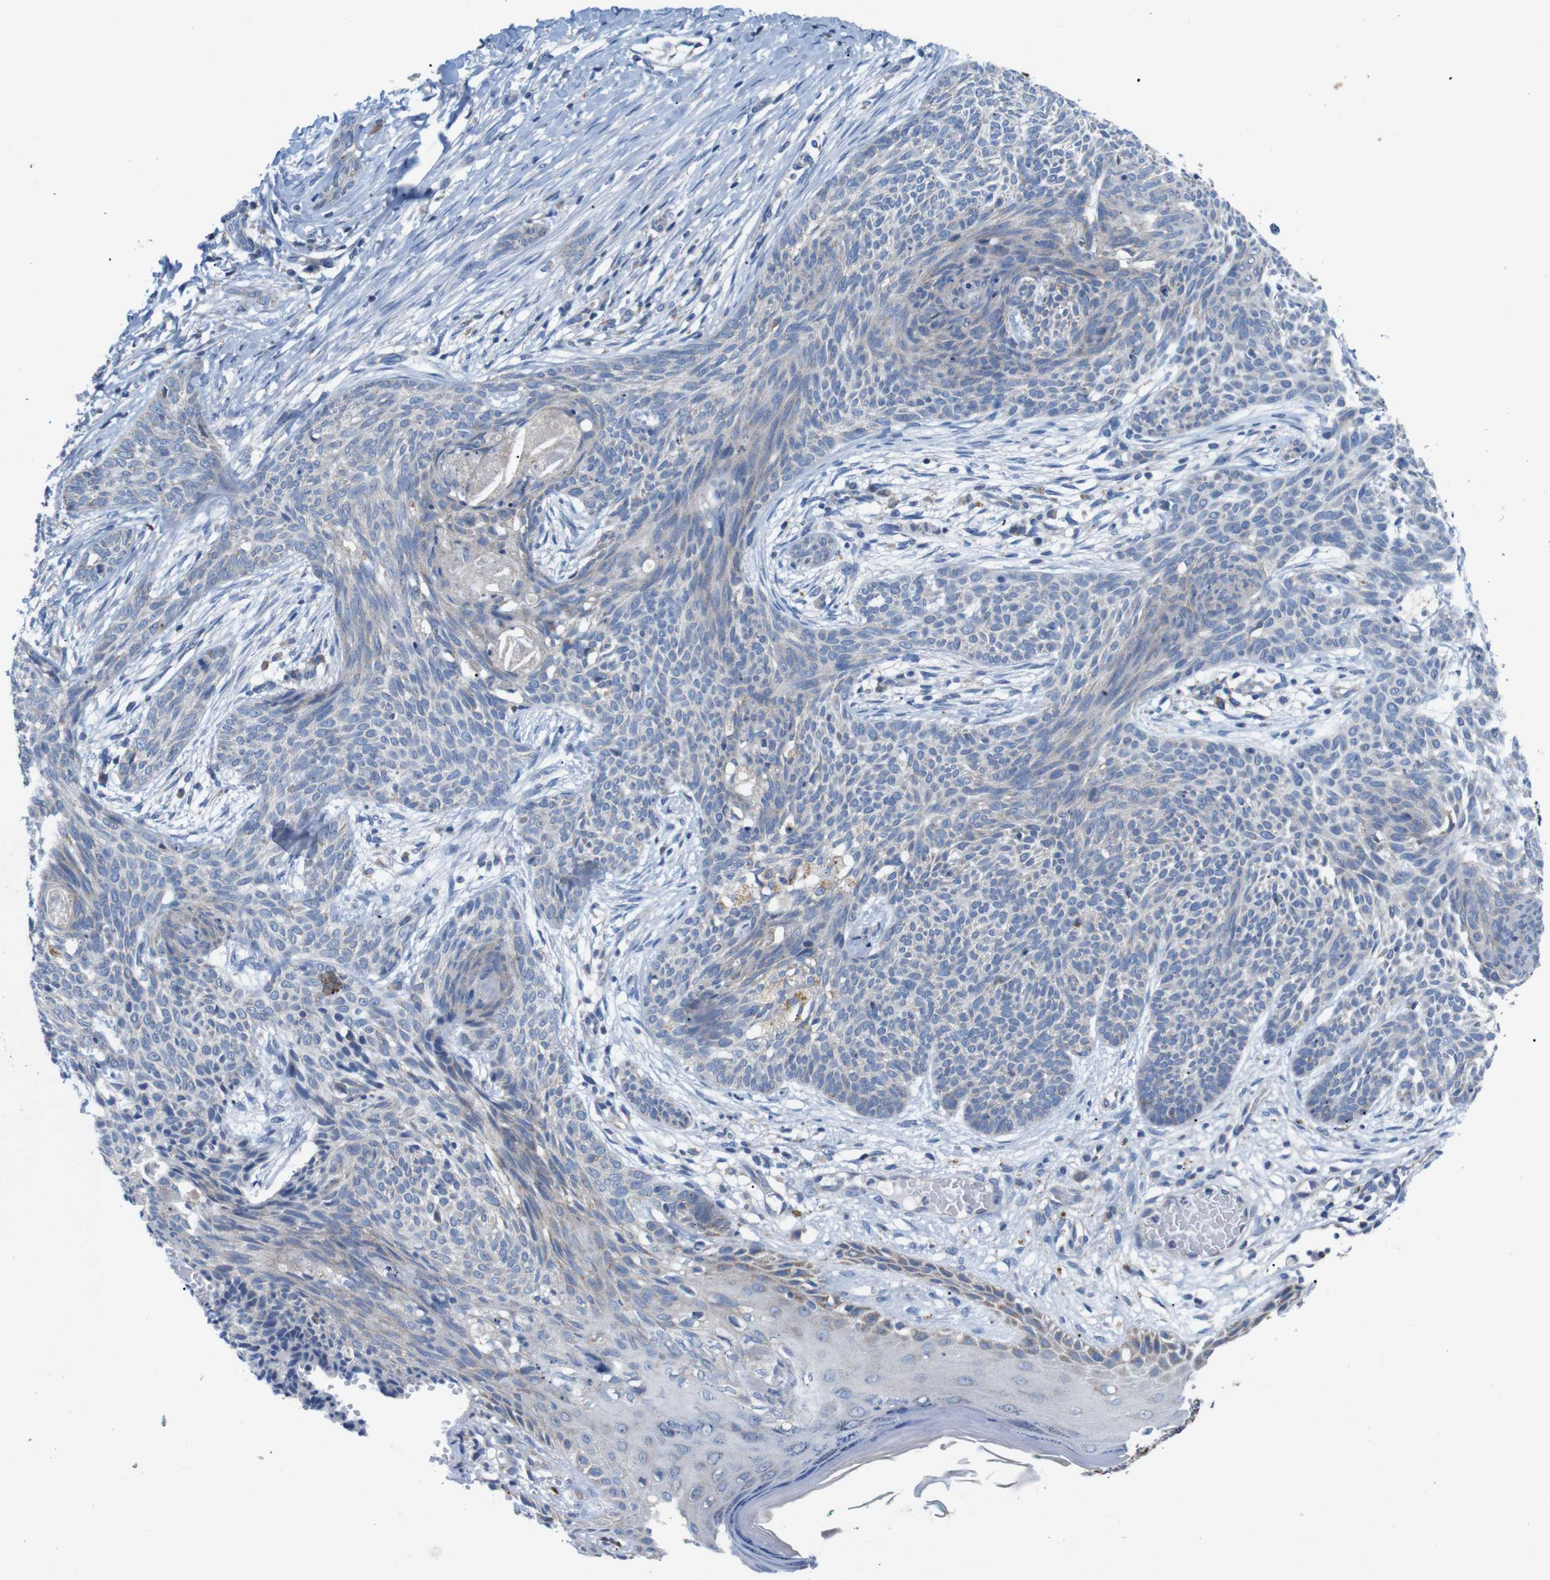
{"staining": {"intensity": "weak", "quantity": "<25%", "location": "cytoplasmic/membranous"}, "tissue": "skin cancer", "cell_type": "Tumor cells", "image_type": "cancer", "snomed": [{"axis": "morphology", "description": "Basal cell carcinoma"}, {"axis": "topography", "description": "Skin"}], "caption": "Immunohistochemical staining of human skin cancer (basal cell carcinoma) displays no significant positivity in tumor cells. (Brightfield microscopy of DAB (3,3'-diaminobenzidine) immunohistochemistry (IHC) at high magnification).", "gene": "F2RL1", "patient": {"sex": "female", "age": 59}}